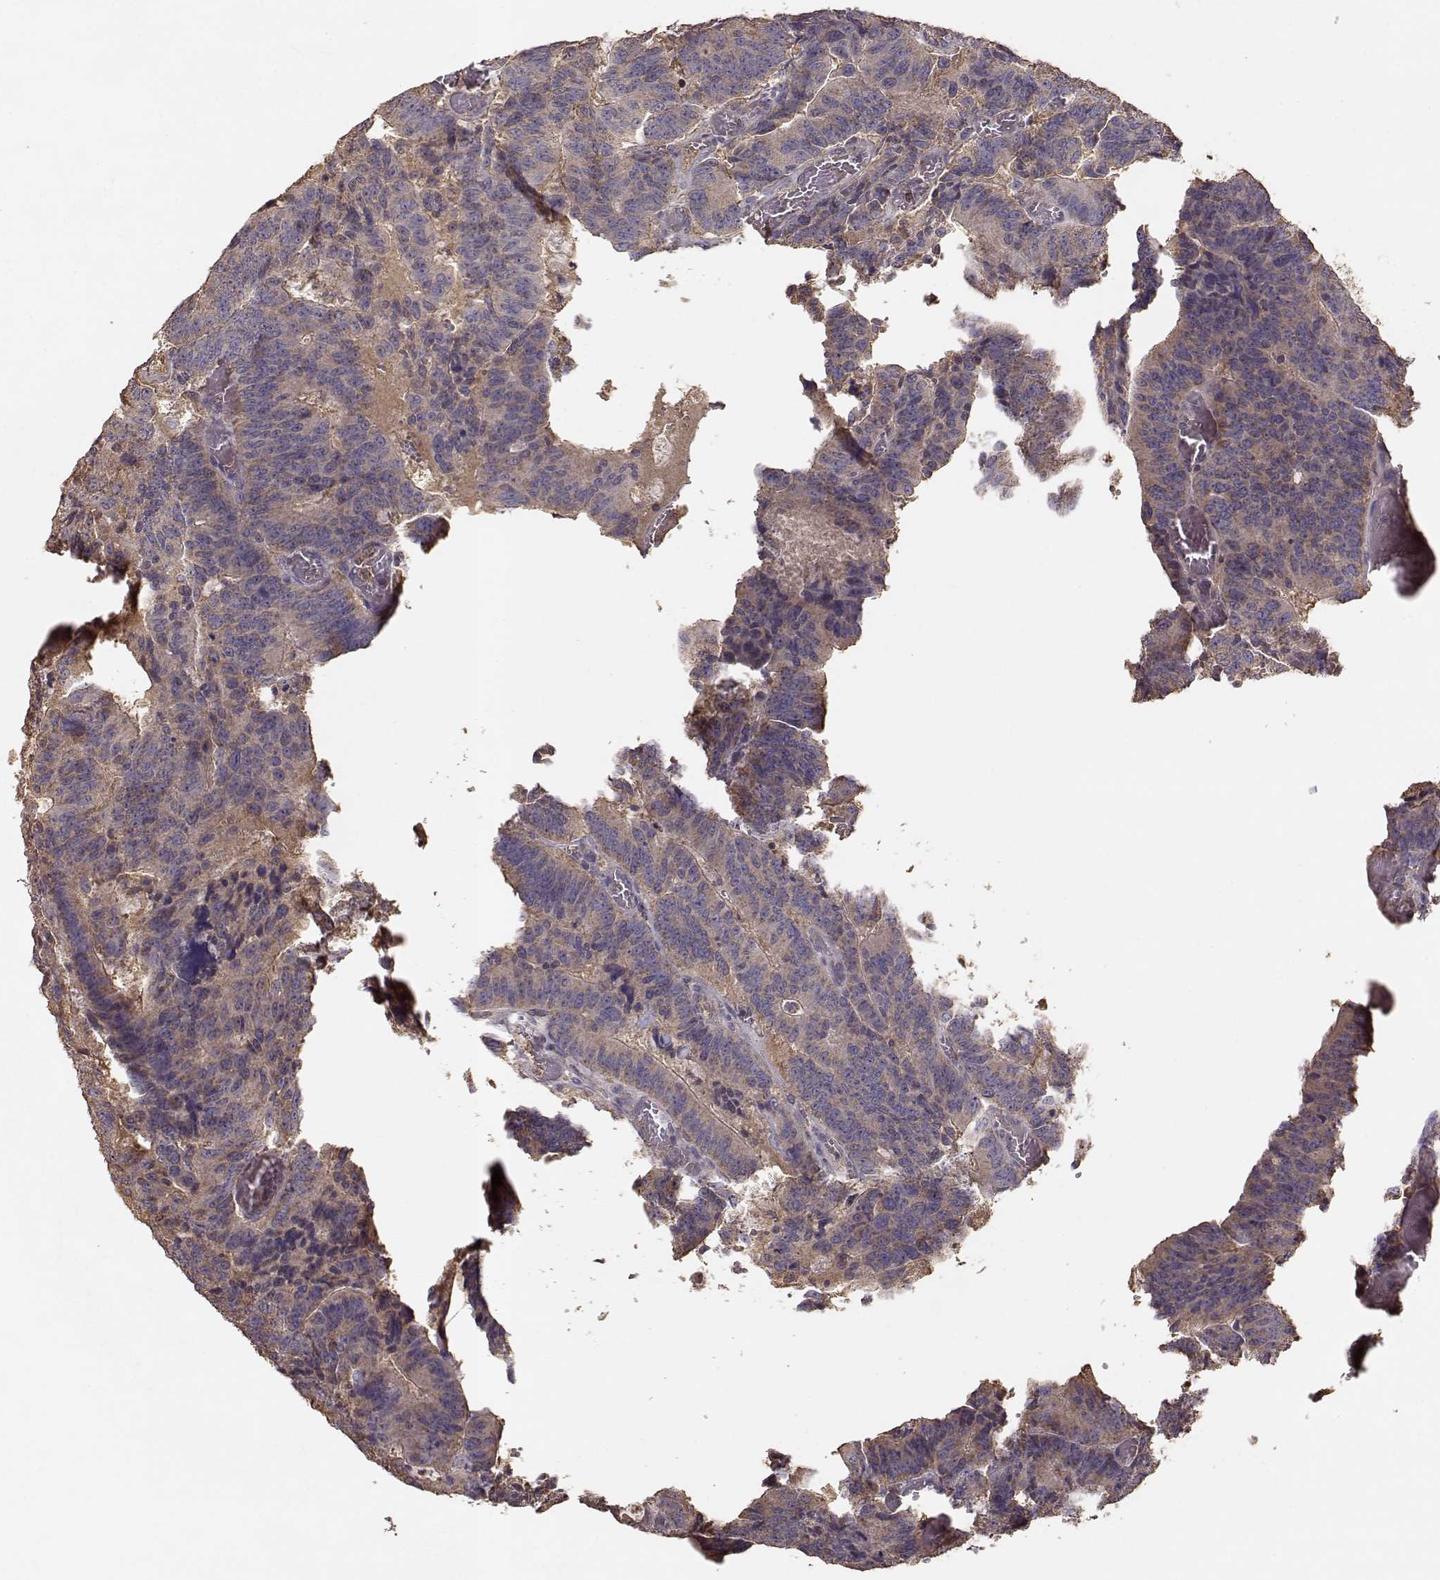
{"staining": {"intensity": "weak", "quantity": ">75%", "location": "cytoplasmic/membranous"}, "tissue": "colorectal cancer", "cell_type": "Tumor cells", "image_type": "cancer", "snomed": [{"axis": "morphology", "description": "Adenocarcinoma, NOS"}, {"axis": "topography", "description": "Colon"}], "caption": "Immunohistochemistry (DAB (3,3'-diaminobenzidine)) staining of colorectal cancer reveals weak cytoplasmic/membranous protein positivity in approximately >75% of tumor cells.", "gene": "TARS3", "patient": {"sex": "female", "age": 82}}